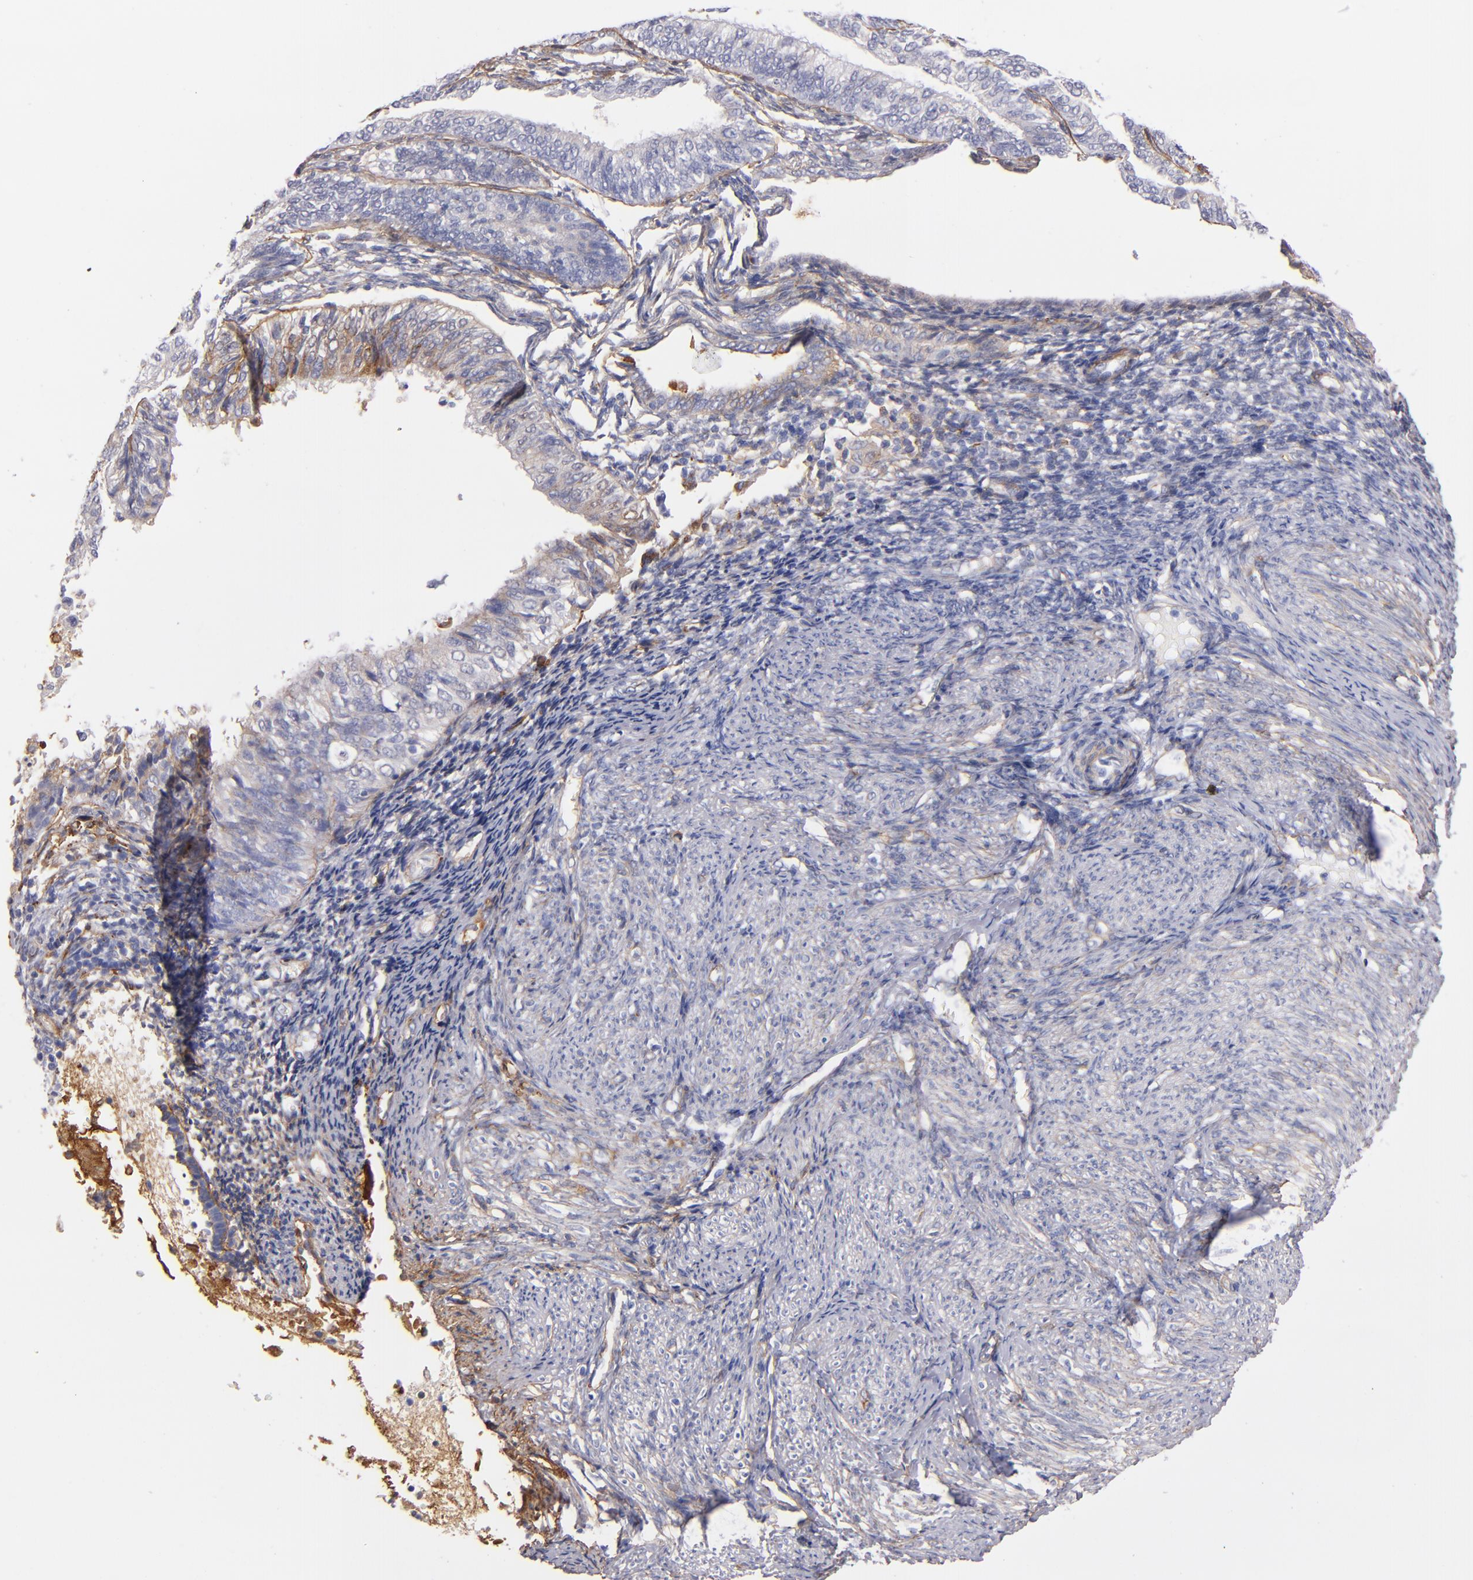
{"staining": {"intensity": "weak", "quantity": ">75%", "location": "cytoplasmic/membranous"}, "tissue": "endometrial cancer", "cell_type": "Tumor cells", "image_type": "cancer", "snomed": [{"axis": "morphology", "description": "Adenocarcinoma, NOS"}, {"axis": "topography", "description": "Endometrium"}], "caption": "Weak cytoplasmic/membranous expression is seen in about >75% of tumor cells in adenocarcinoma (endometrial).", "gene": "LAMC1", "patient": {"sex": "female", "age": 55}}